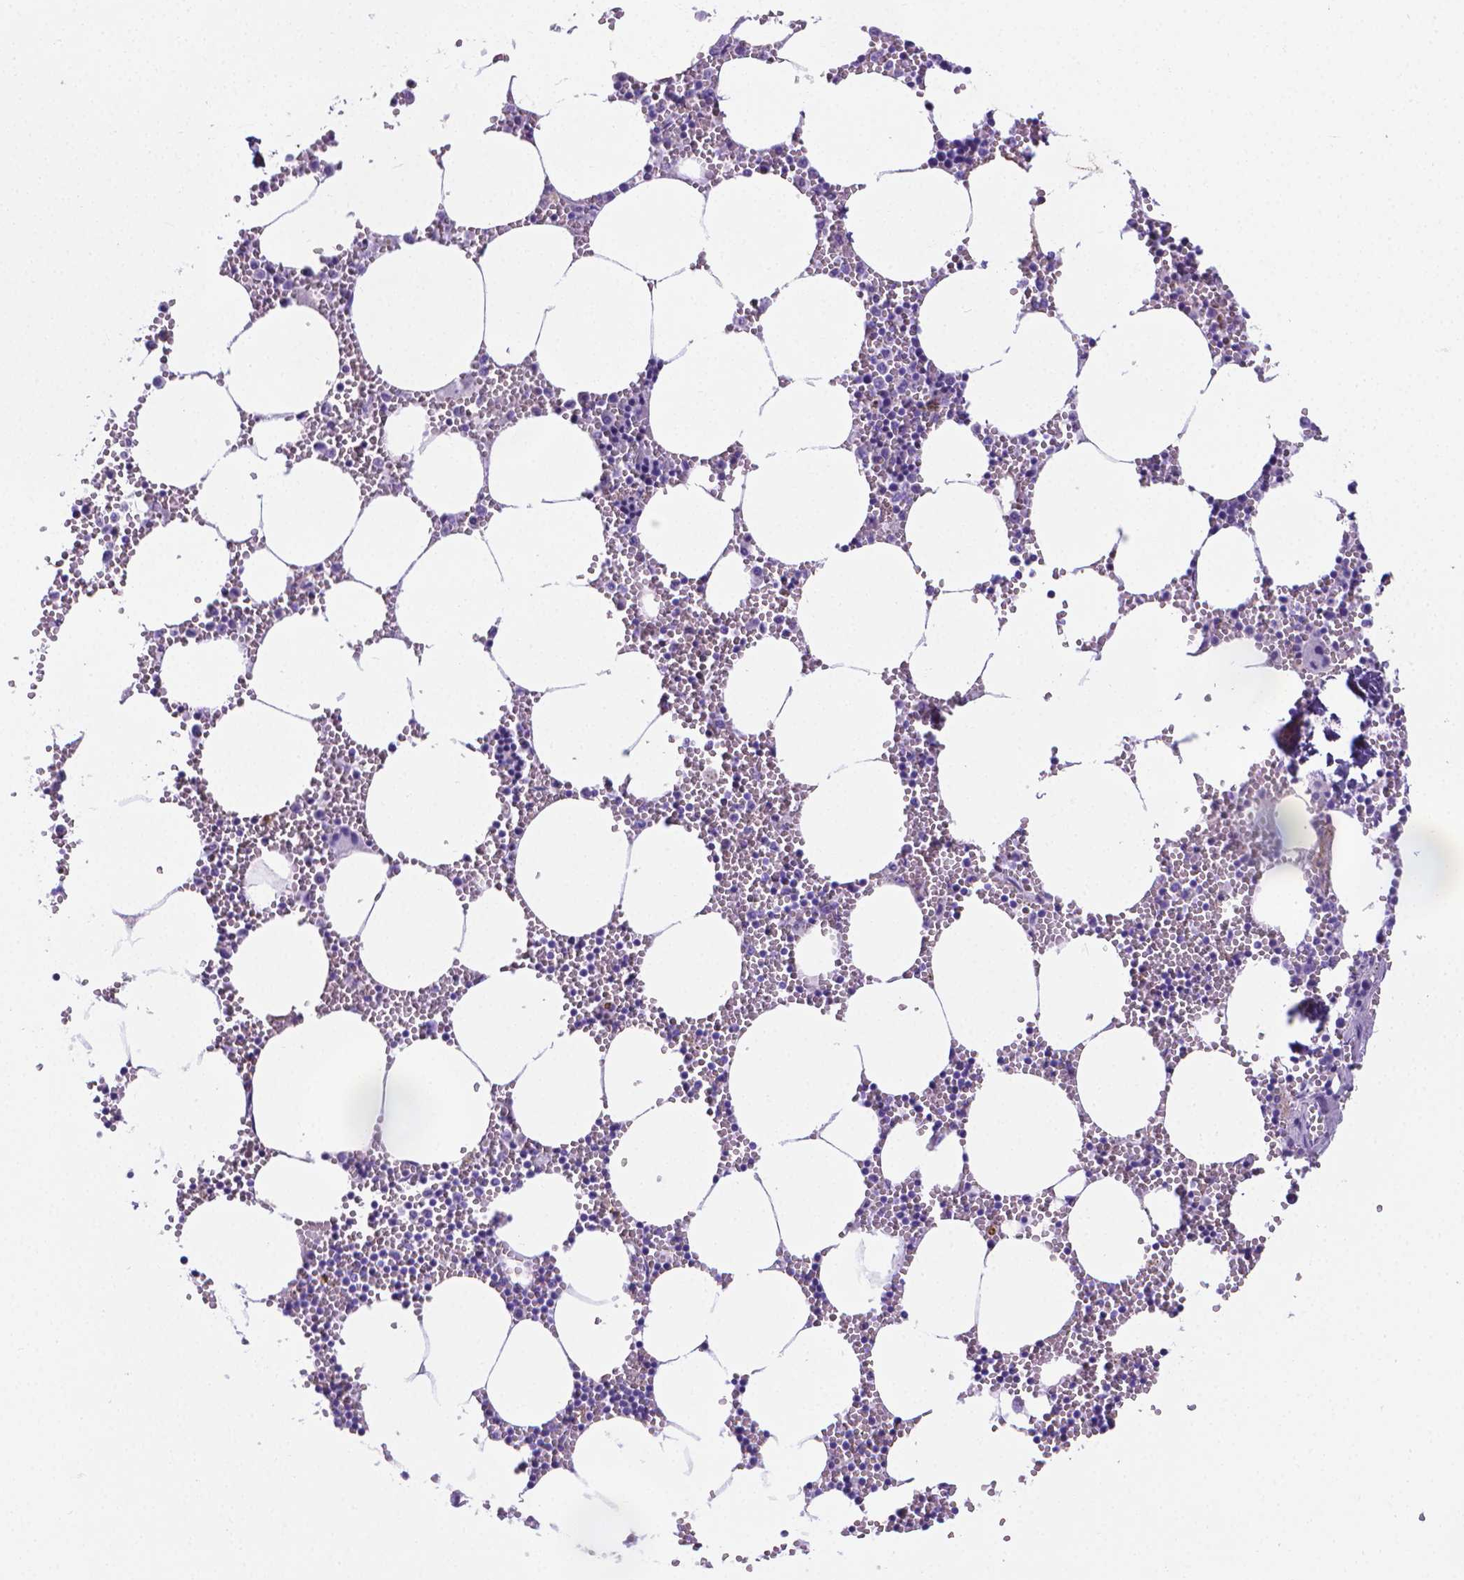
{"staining": {"intensity": "negative", "quantity": "none", "location": "none"}, "tissue": "bone marrow", "cell_type": "Hematopoietic cells", "image_type": "normal", "snomed": [{"axis": "morphology", "description": "Normal tissue, NOS"}, {"axis": "topography", "description": "Bone marrow"}], "caption": "Hematopoietic cells show no significant protein positivity in benign bone marrow.", "gene": "MFAP2", "patient": {"sex": "male", "age": 54}}